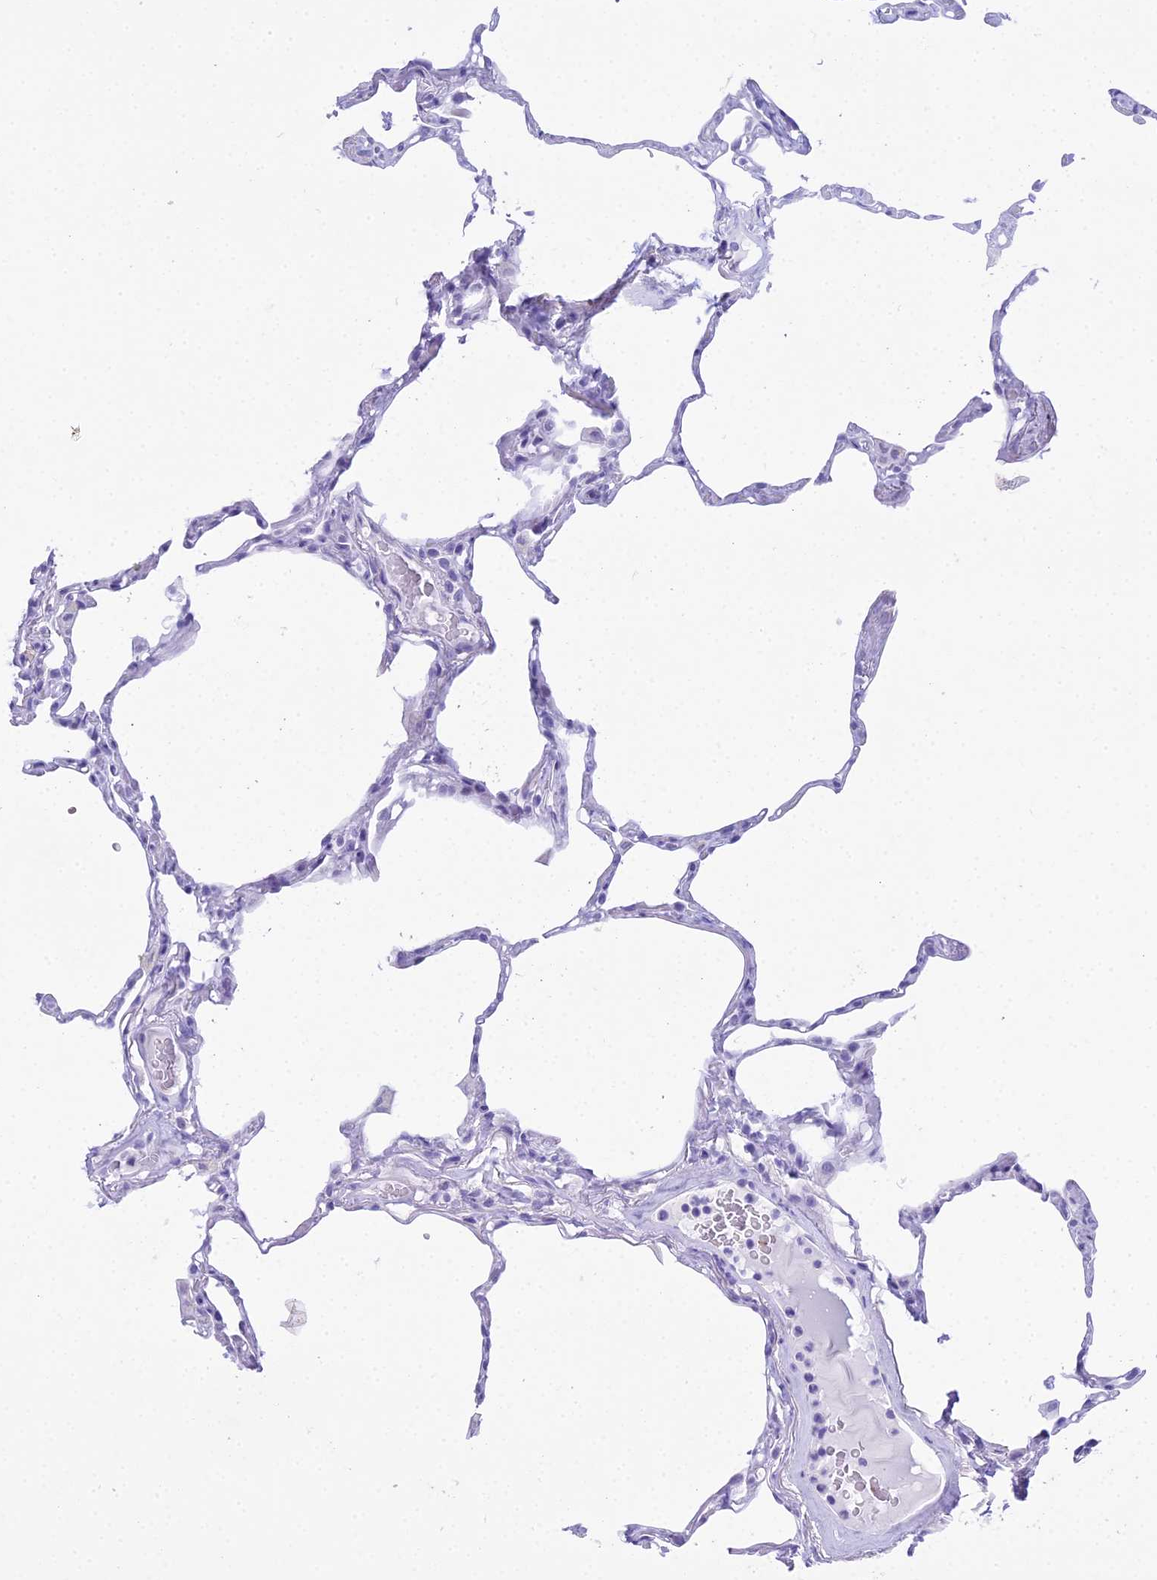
{"staining": {"intensity": "negative", "quantity": "none", "location": "none"}, "tissue": "lung", "cell_type": "Alveolar cells", "image_type": "normal", "snomed": [{"axis": "morphology", "description": "Normal tissue, NOS"}, {"axis": "topography", "description": "Lung"}], "caption": "High magnification brightfield microscopy of normal lung stained with DAB (brown) and counterstained with hematoxylin (blue): alveolar cells show no significant positivity. (DAB immunohistochemistry, high magnification).", "gene": "RNPS1", "patient": {"sex": "male", "age": 65}}